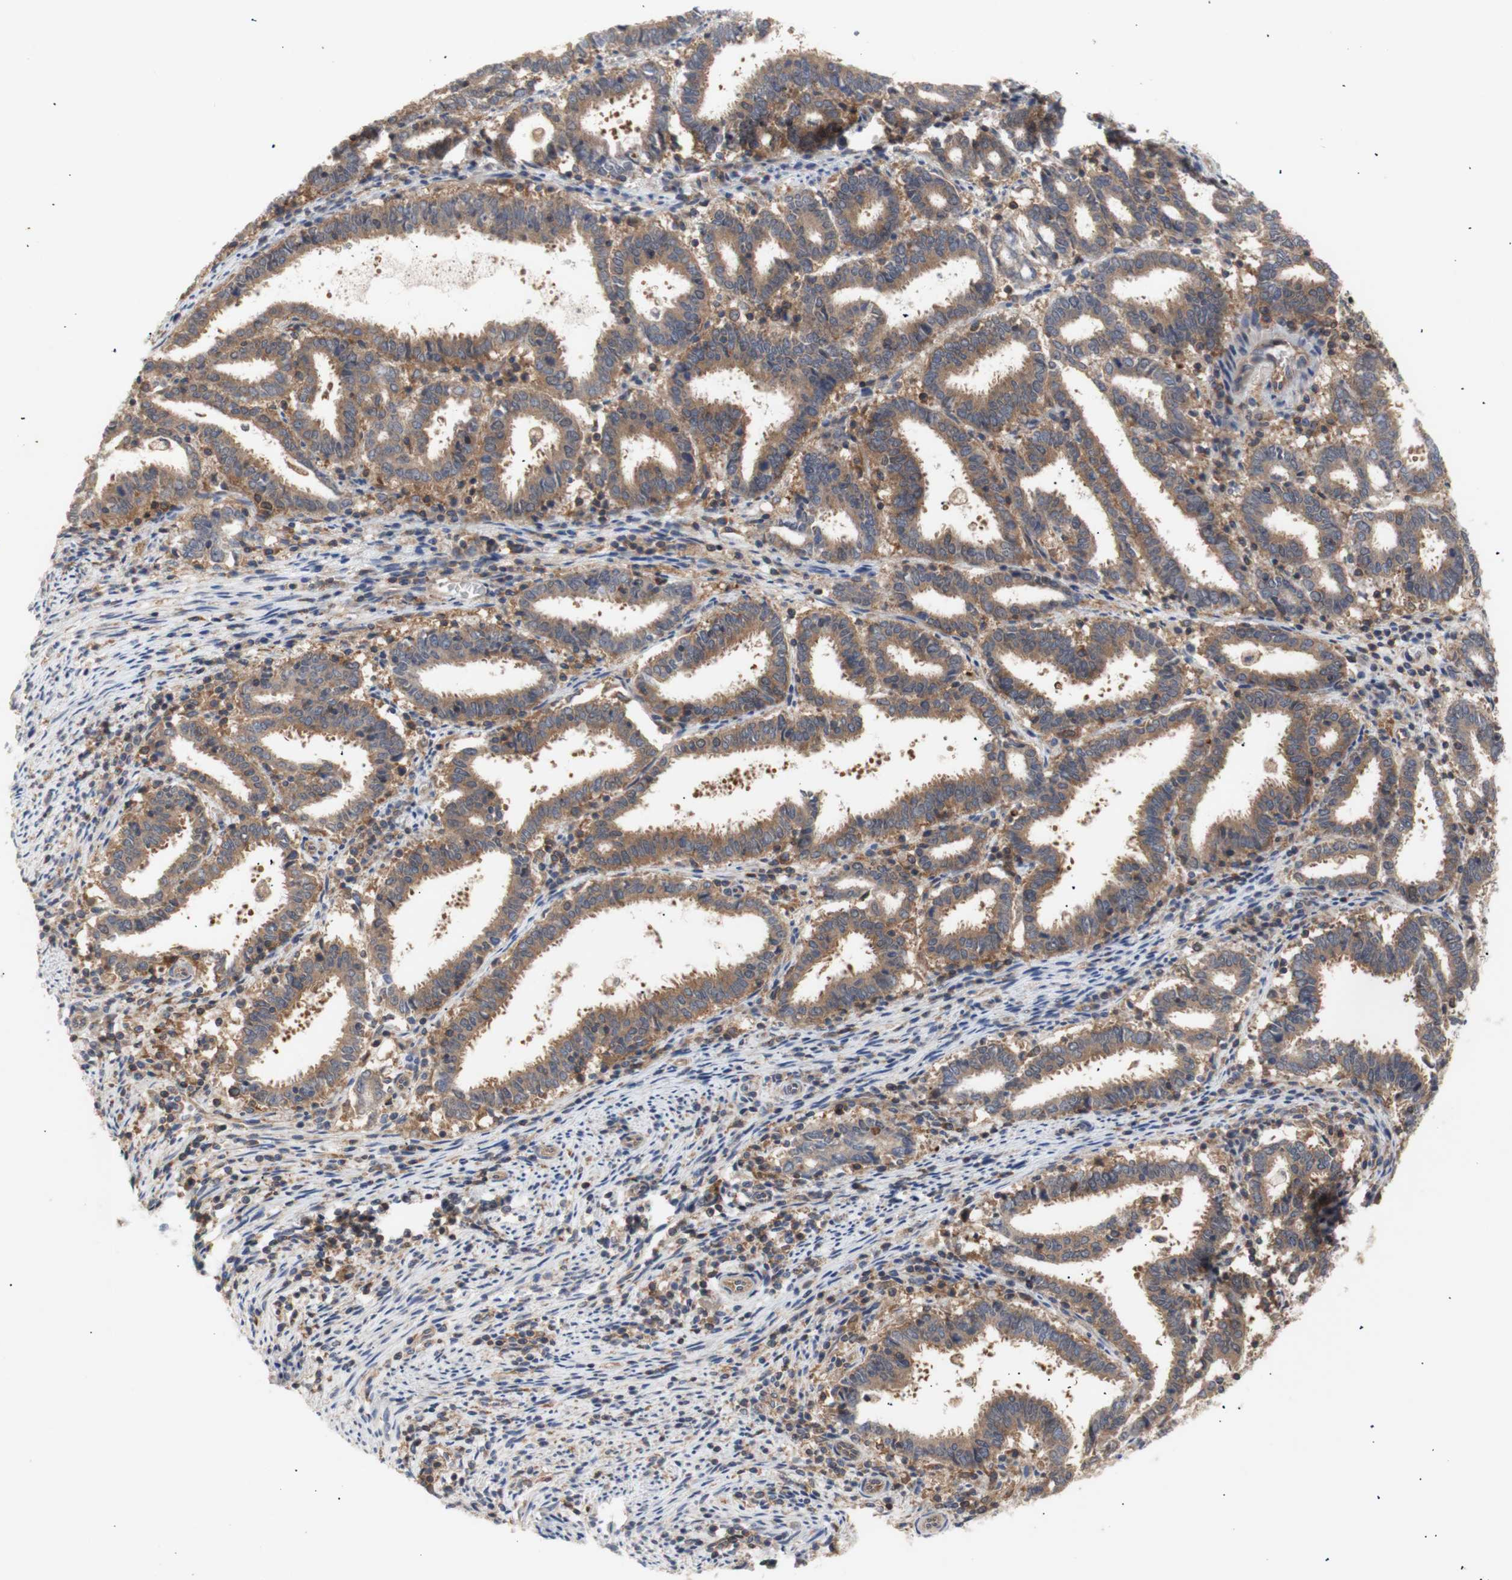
{"staining": {"intensity": "moderate", "quantity": ">75%", "location": "cytoplasmic/membranous"}, "tissue": "endometrial cancer", "cell_type": "Tumor cells", "image_type": "cancer", "snomed": [{"axis": "morphology", "description": "Adenocarcinoma, NOS"}, {"axis": "topography", "description": "Uterus"}], "caption": "Tumor cells show medium levels of moderate cytoplasmic/membranous expression in about >75% of cells in human endometrial adenocarcinoma.", "gene": "IKBKG", "patient": {"sex": "female", "age": 83}}